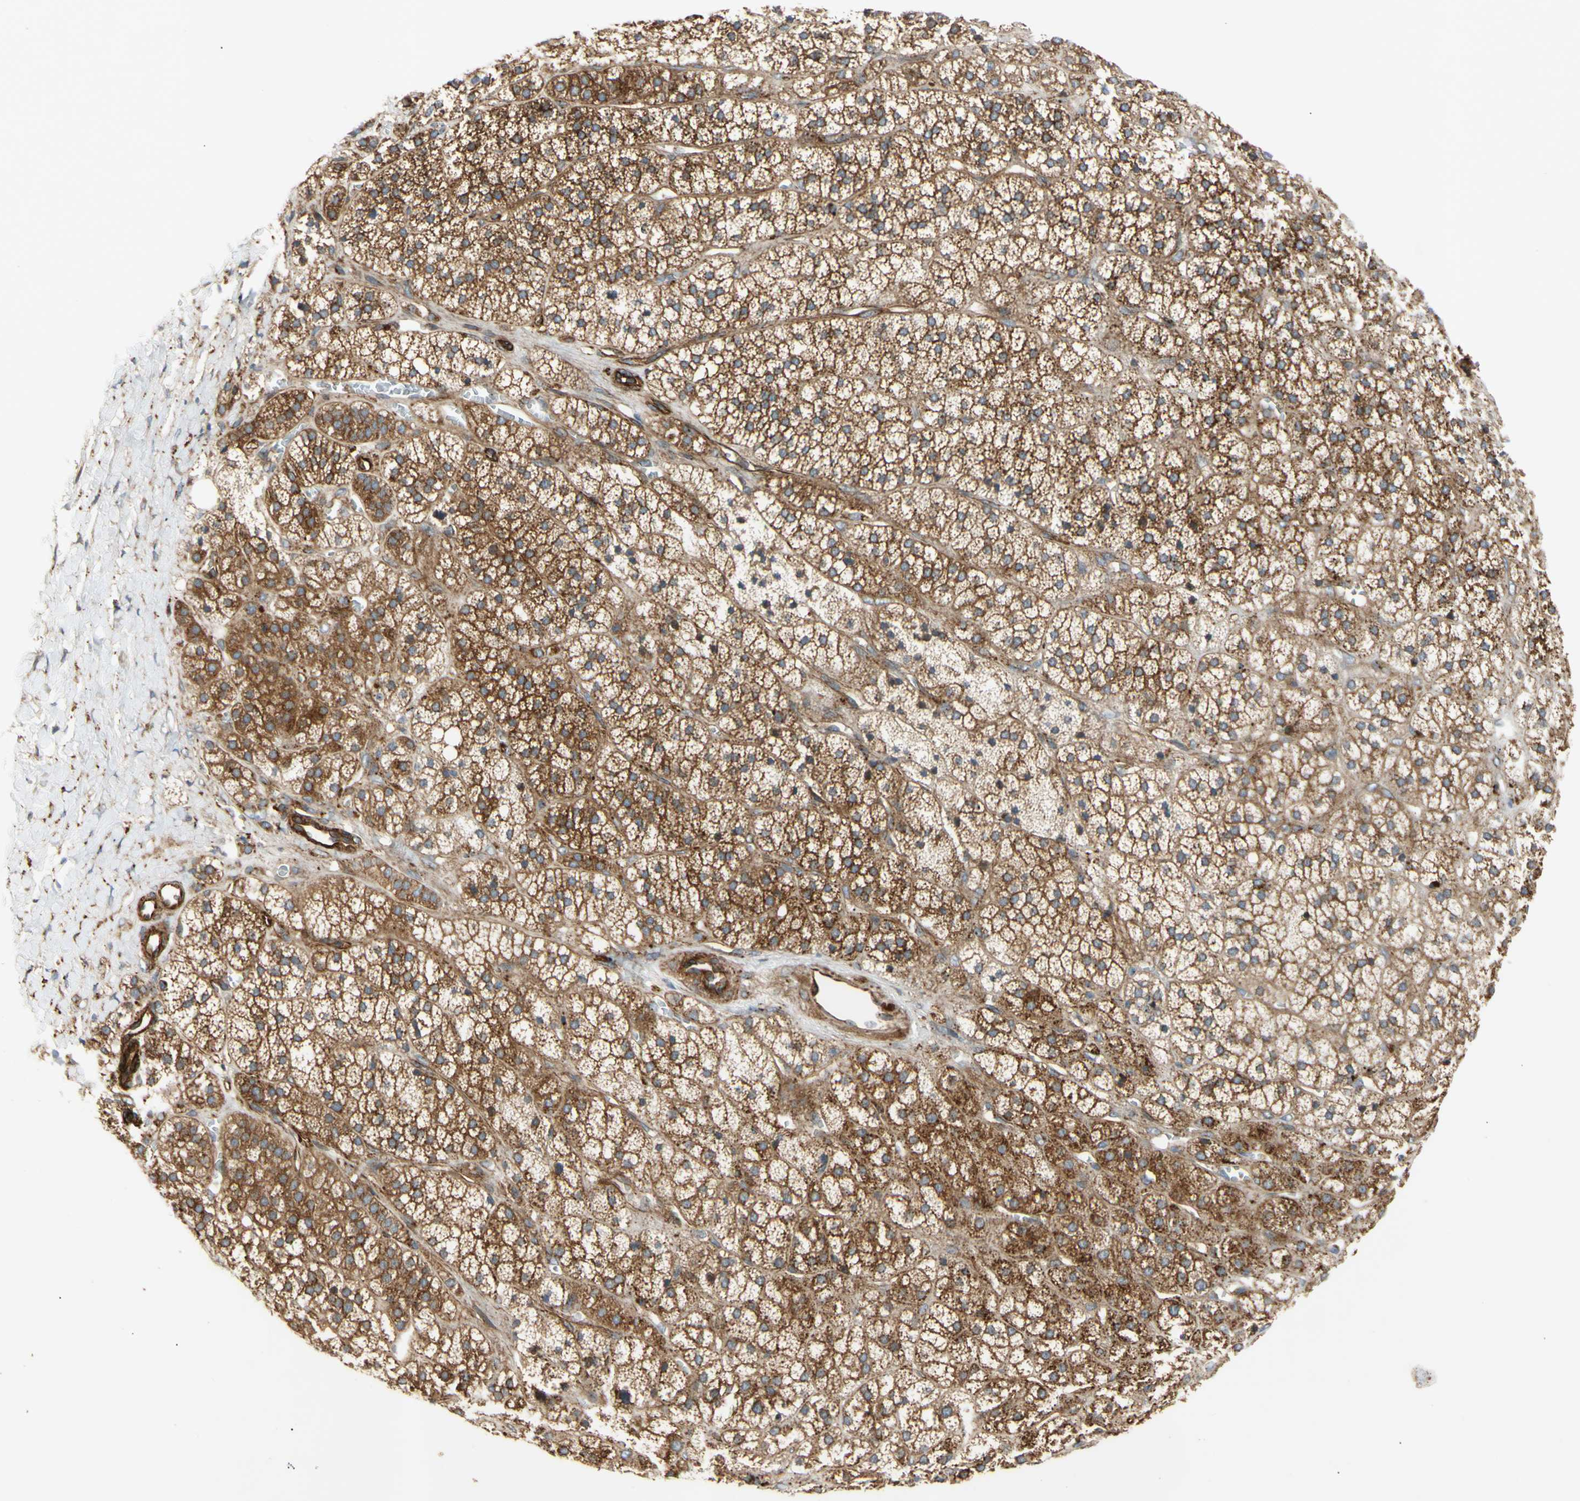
{"staining": {"intensity": "strong", "quantity": ">75%", "location": "cytoplasmic/membranous"}, "tissue": "adrenal gland", "cell_type": "Glandular cells", "image_type": "normal", "snomed": [{"axis": "morphology", "description": "Normal tissue, NOS"}, {"axis": "topography", "description": "Adrenal gland"}], "caption": "Brown immunohistochemical staining in normal human adrenal gland shows strong cytoplasmic/membranous expression in about >75% of glandular cells. (DAB IHC, brown staining for protein, blue staining for nuclei).", "gene": "TUBG2", "patient": {"sex": "male", "age": 56}}